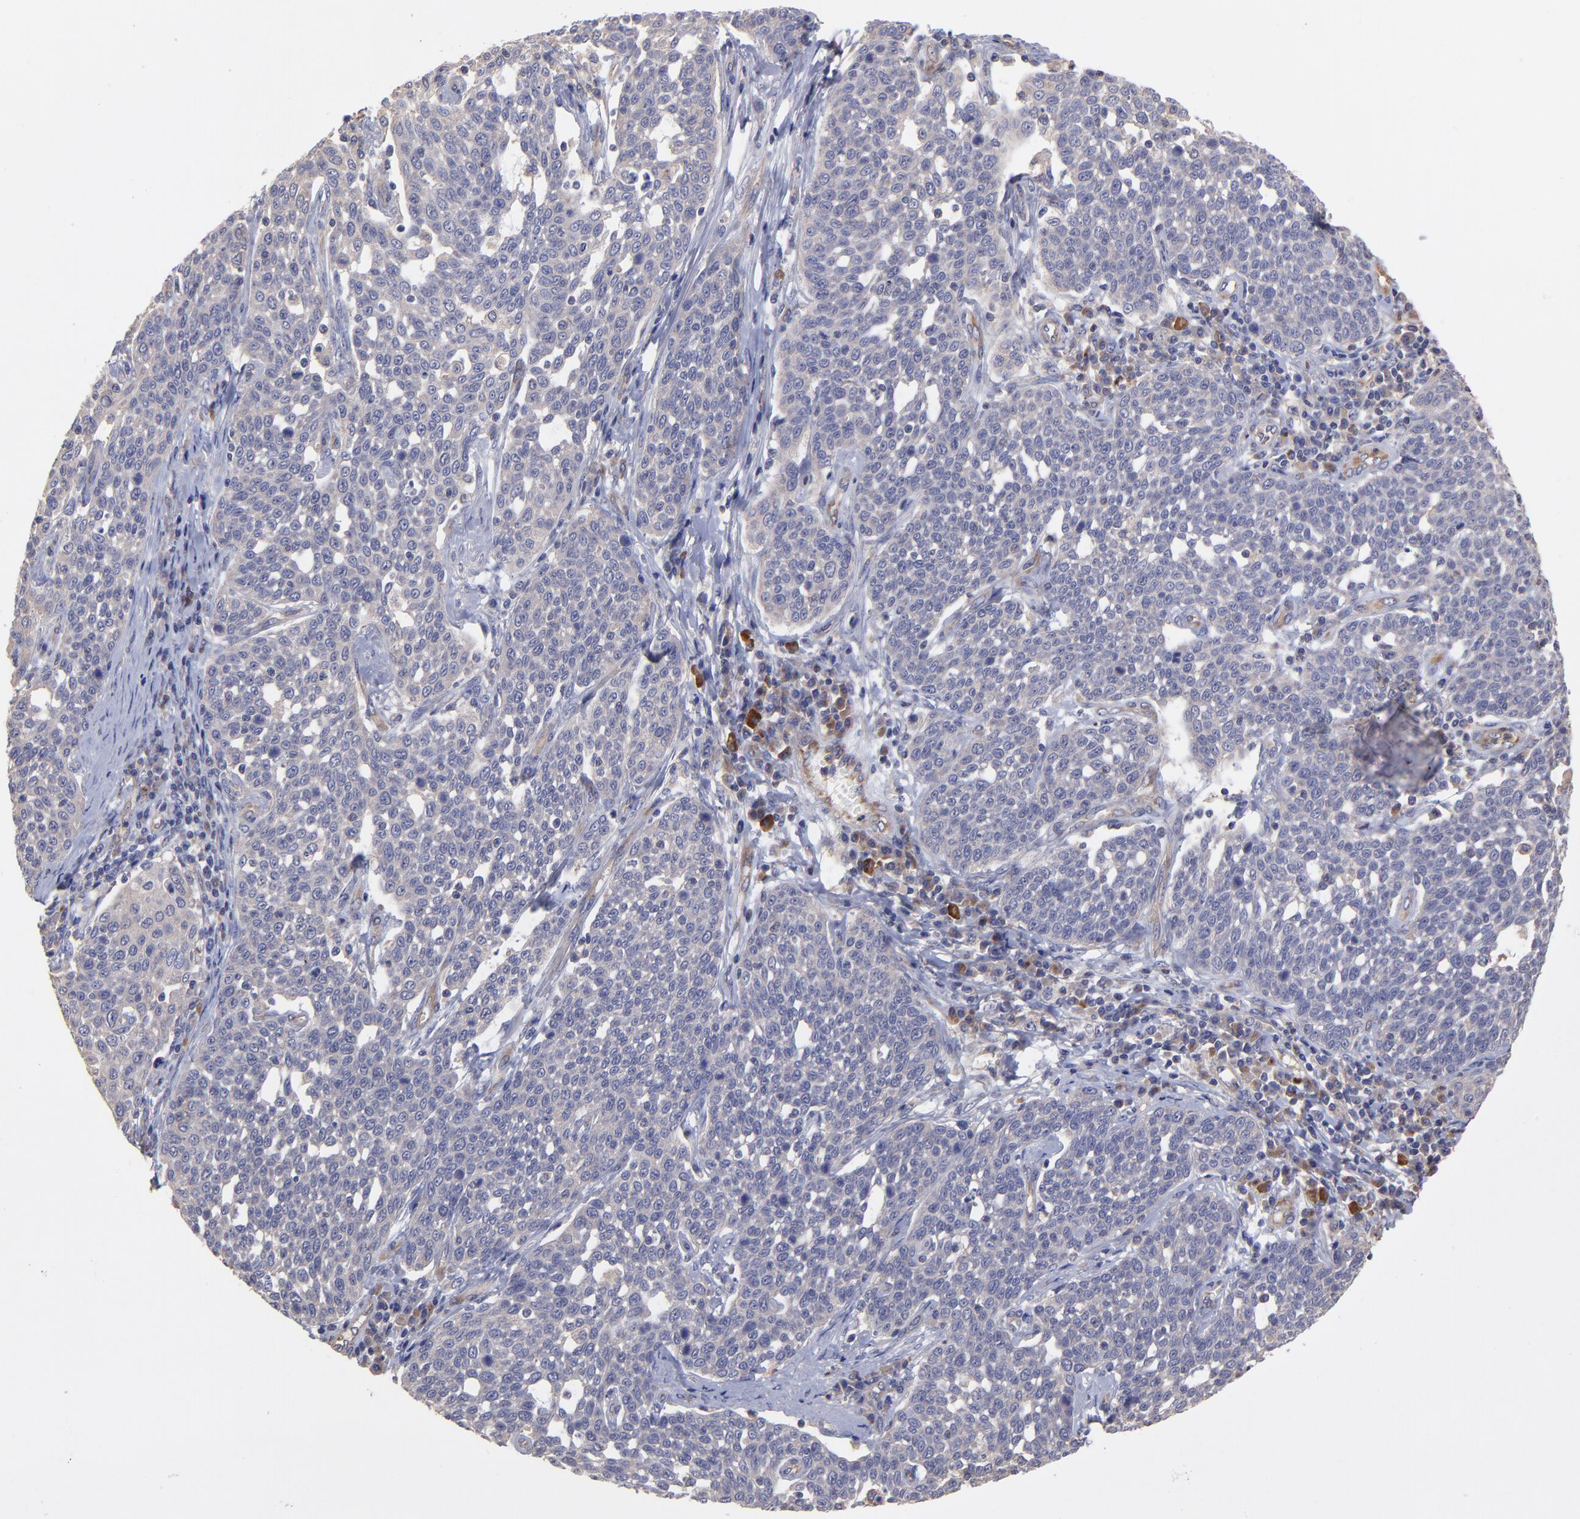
{"staining": {"intensity": "negative", "quantity": "none", "location": "none"}, "tissue": "cervical cancer", "cell_type": "Tumor cells", "image_type": "cancer", "snomed": [{"axis": "morphology", "description": "Squamous cell carcinoma, NOS"}, {"axis": "topography", "description": "Cervix"}], "caption": "Cervical cancer (squamous cell carcinoma) was stained to show a protein in brown. There is no significant expression in tumor cells.", "gene": "ASB7", "patient": {"sex": "female", "age": 34}}